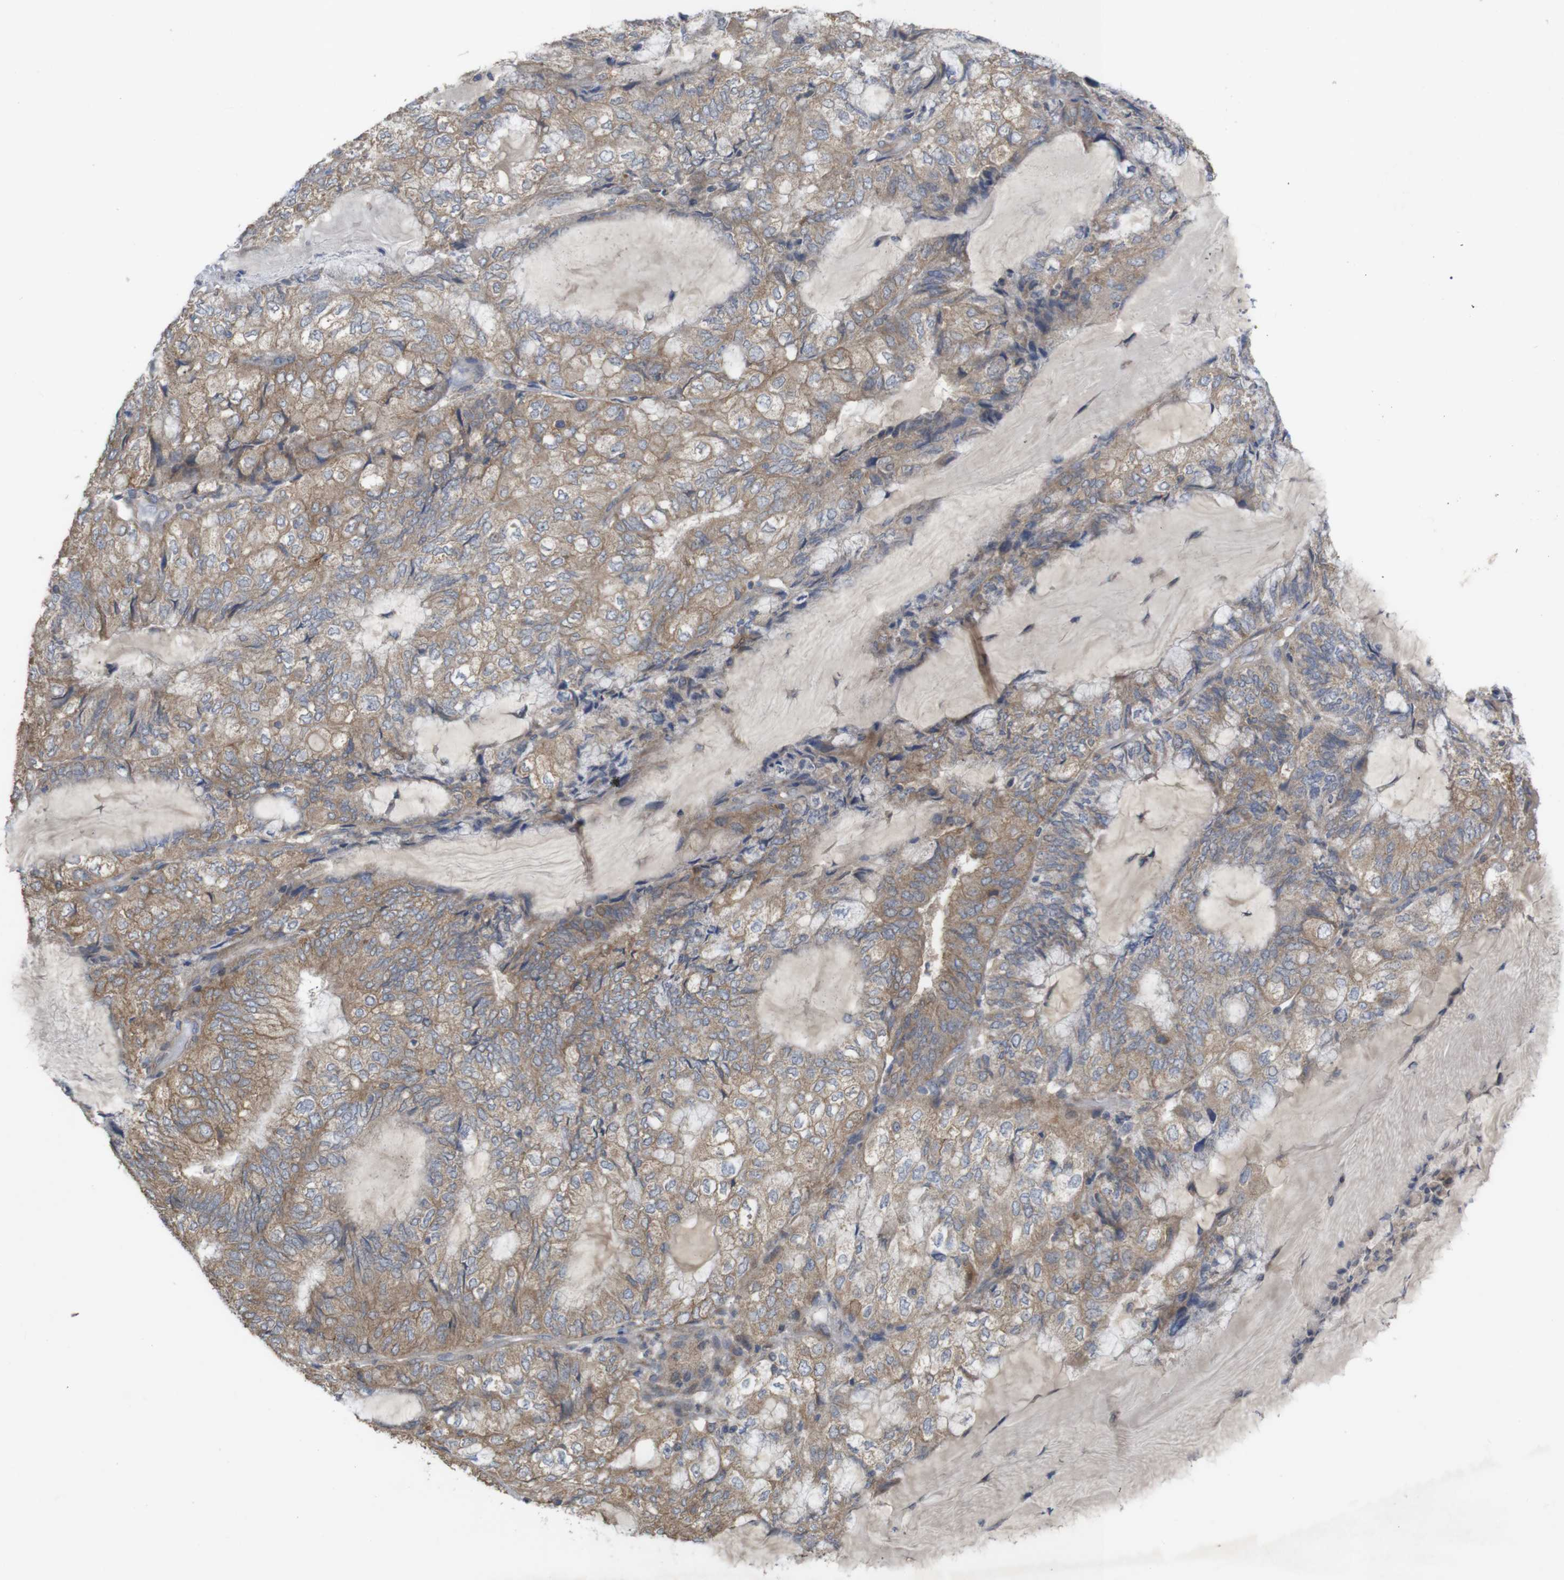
{"staining": {"intensity": "moderate", "quantity": "25%-75%", "location": "cytoplasmic/membranous"}, "tissue": "endometrial cancer", "cell_type": "Tumor cells", "image_type": "cancer", "snomed": [{"axis": "morphology", "description": "Adenocarcinoma, NOS"}, {"axis": "topography", "description": "Endometrium"}], "caption": "Tumor cells demonstrate medium levels of moderate cytoplasmic/membranous staining in approximately 25%-75% of cells in human endometrial cancer.", "gene": "KCNS3", "patient": {"sex": "female", "age": 81}}